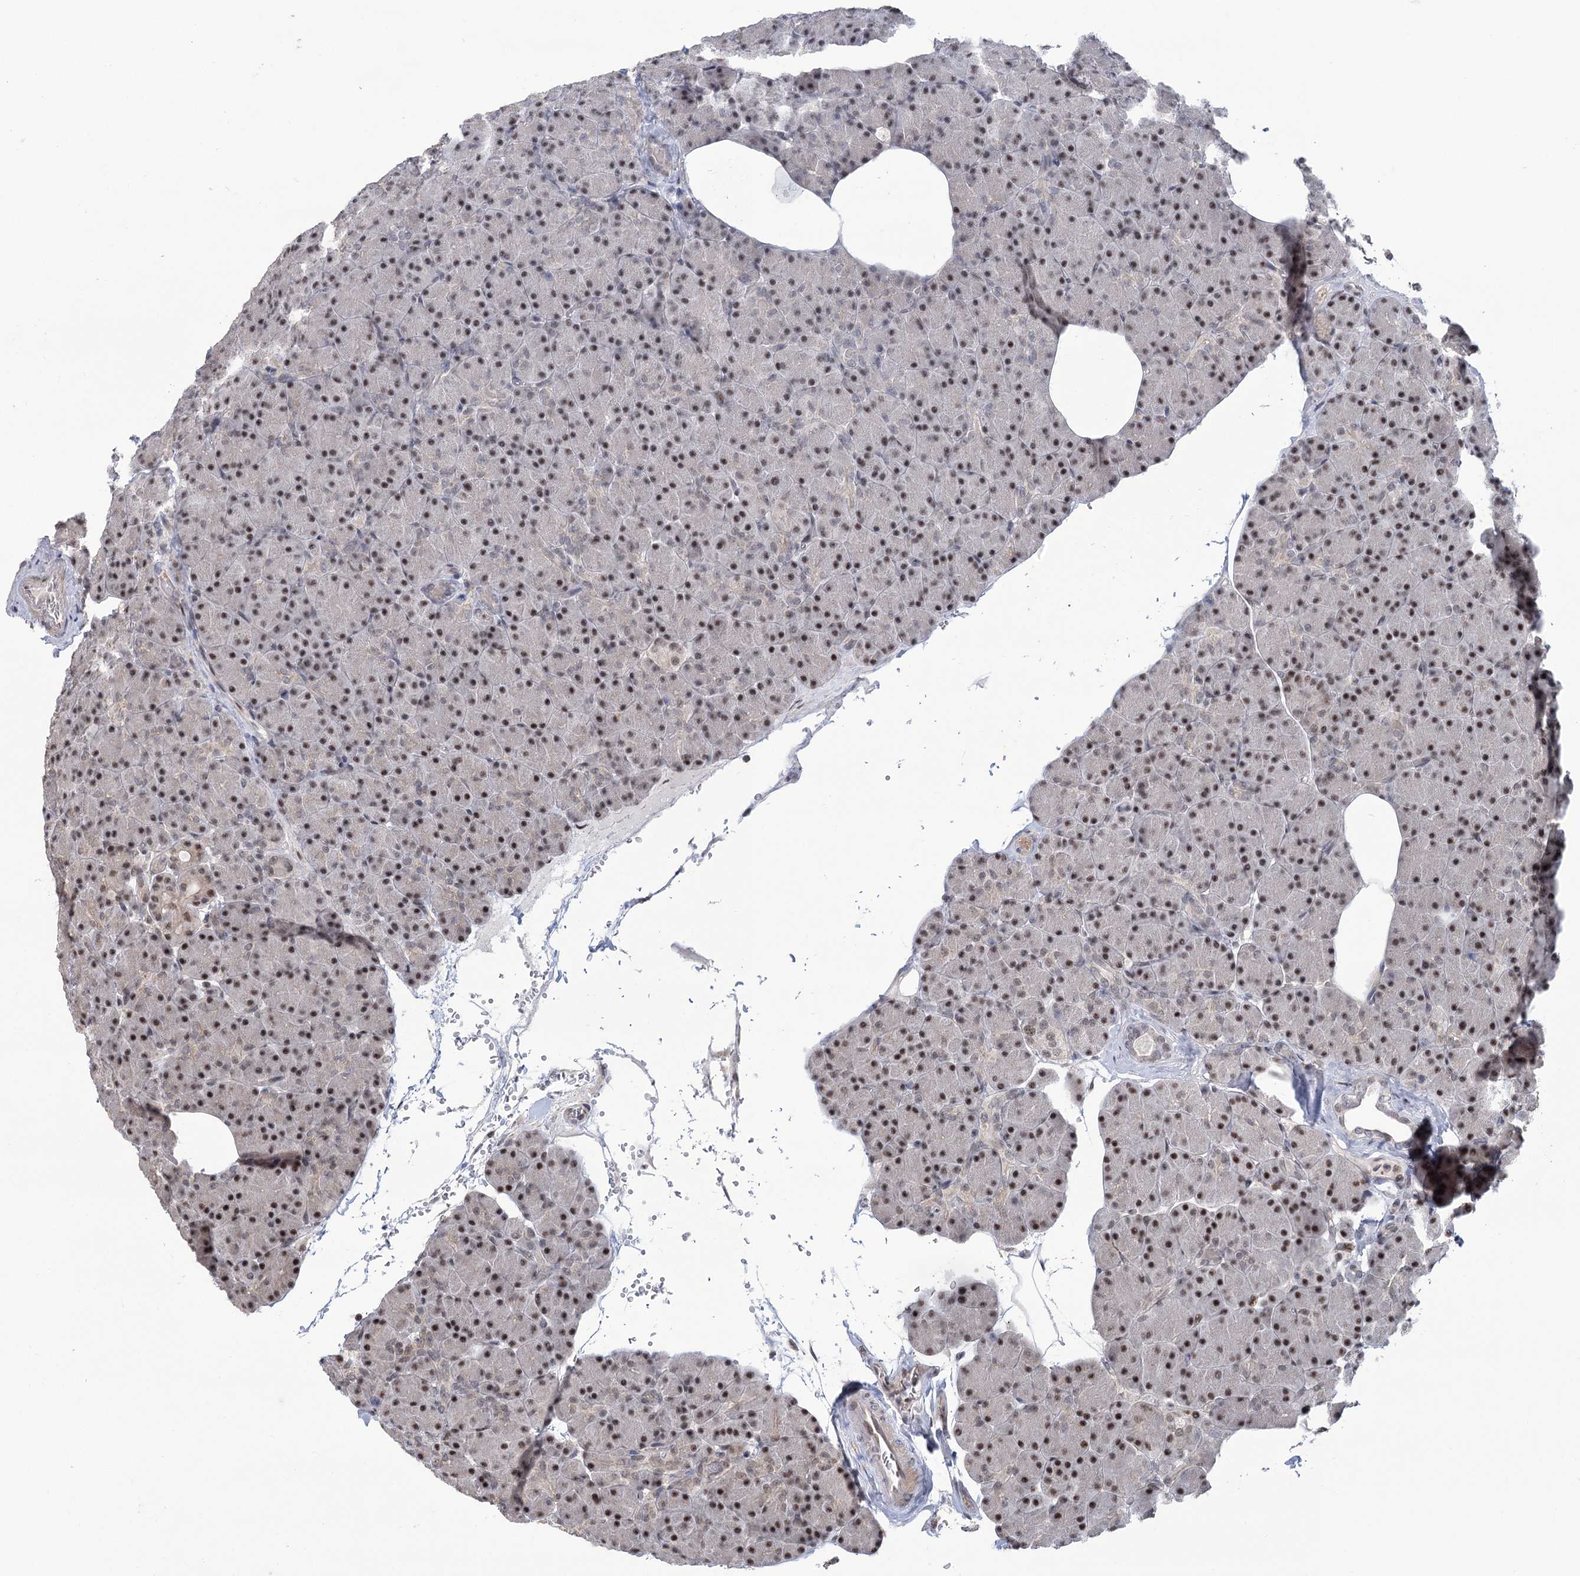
{"staining": {"intensity": "moderate", "quantity": "25%-75%", "location": "nuclear"}, "tissue": "pancreas", "cell_type": "Exocrine glandular cells", "image_type": "normal", "snomed": [{"axis": "morphology", "description": "Normal tissue, NOS"}, {"axis": "topography", "description": "Pancreas"}], "caption": "A brown stain highlights moderate nuclear positivity of a protein in exocrine glandular cells of benign human pancreas.", "gene": "WBP1L", "patient": {"sex": "female", "age": 43}}